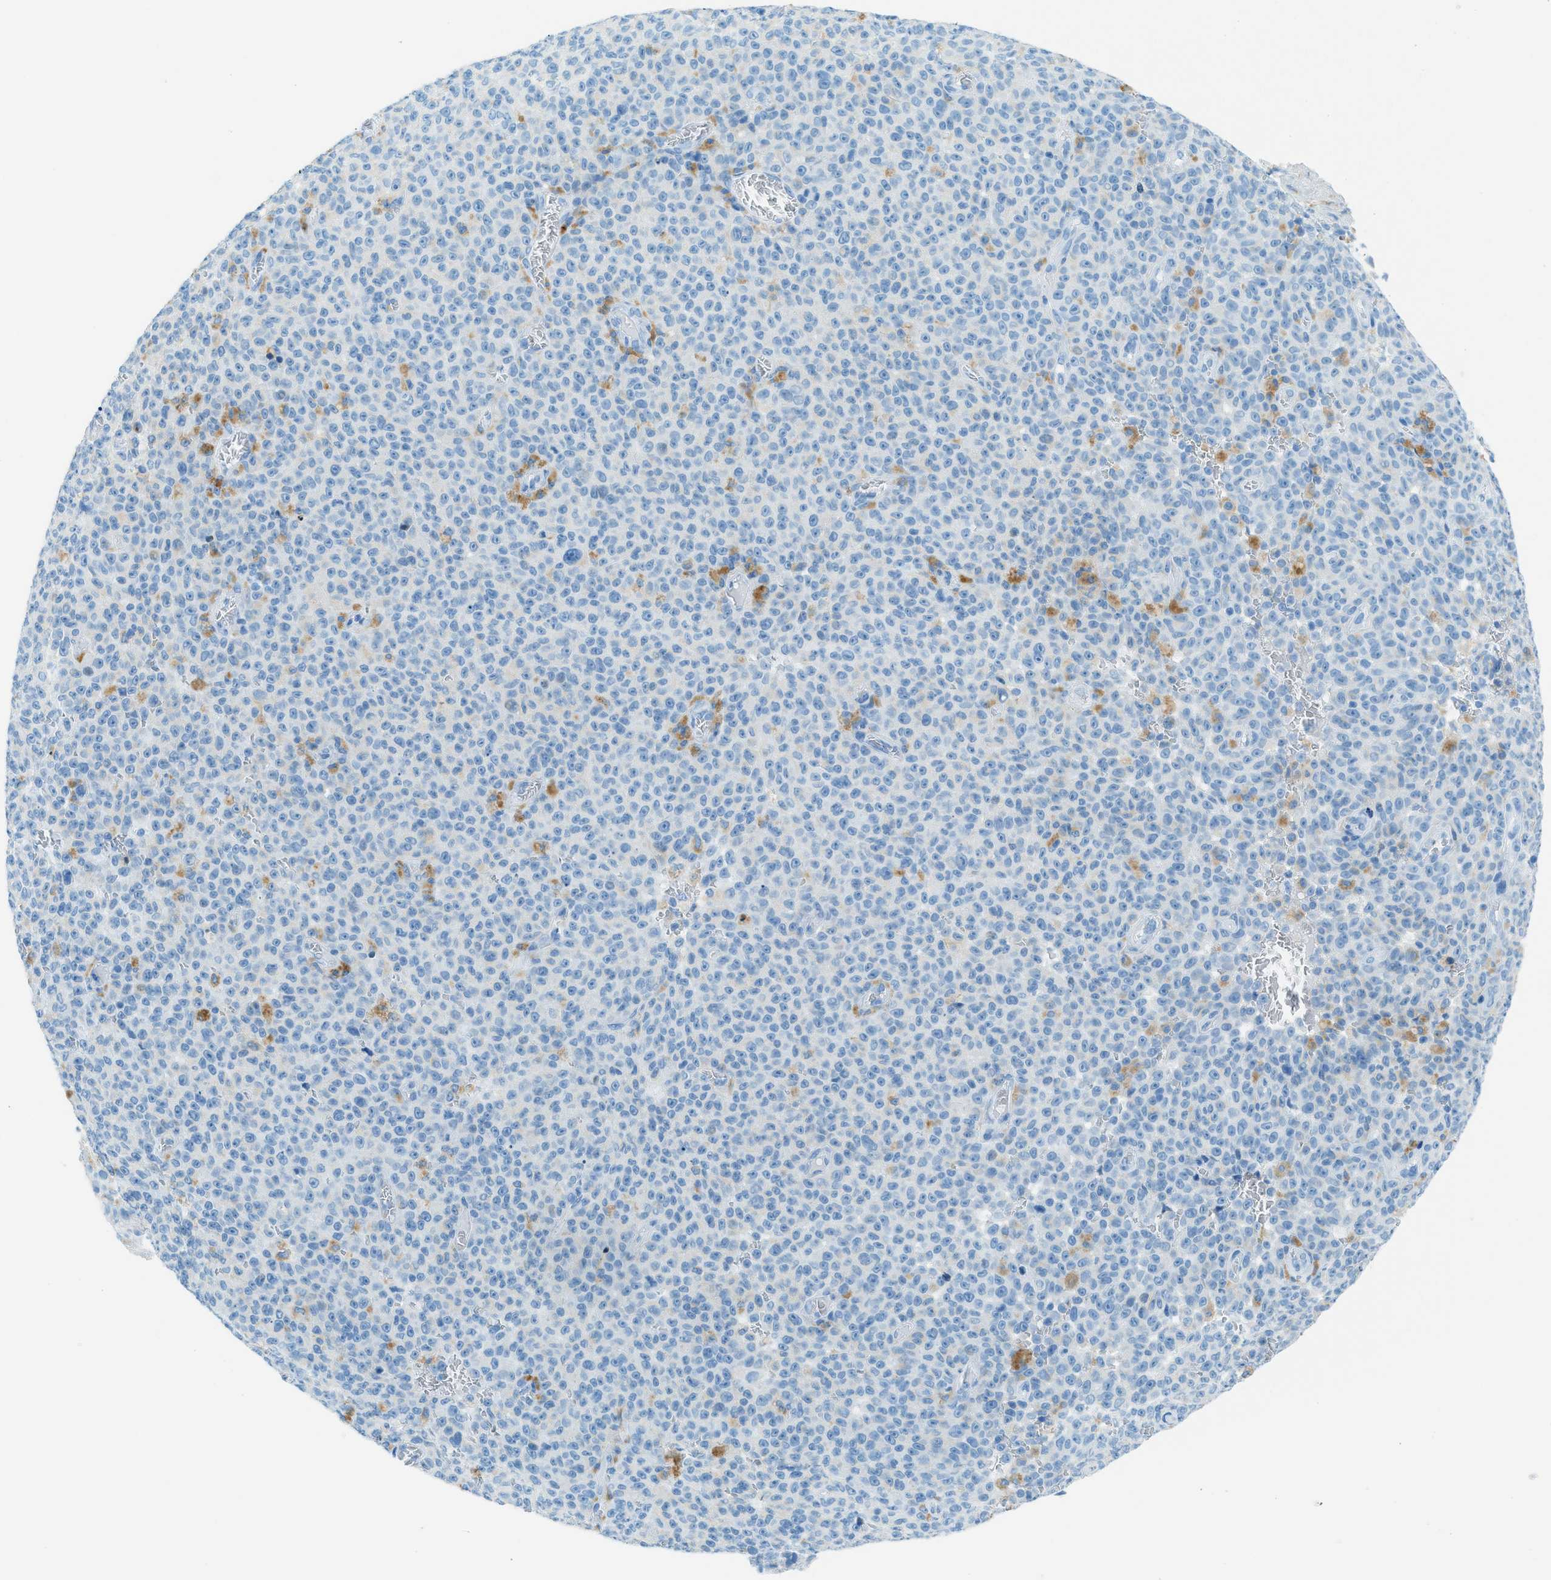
{"staining": {"intensity": "negative", "quantity": "none", "location": "none"}, "tissue": "melanoma", "cell_type": "Tumor cells", "image_type": "cancer", "snomed": [{"axis": "morphology", "description": "Malignant melanoma, NOS"}, {"axis": "topography", "description": "Skin"}], "caption": "Human malignant melanoma stained for a protein using immunohistochemistry reveals no positivity in tumor cells.", "gene": "C21orf62", "patient": {"sex": "female", "age": 82}}